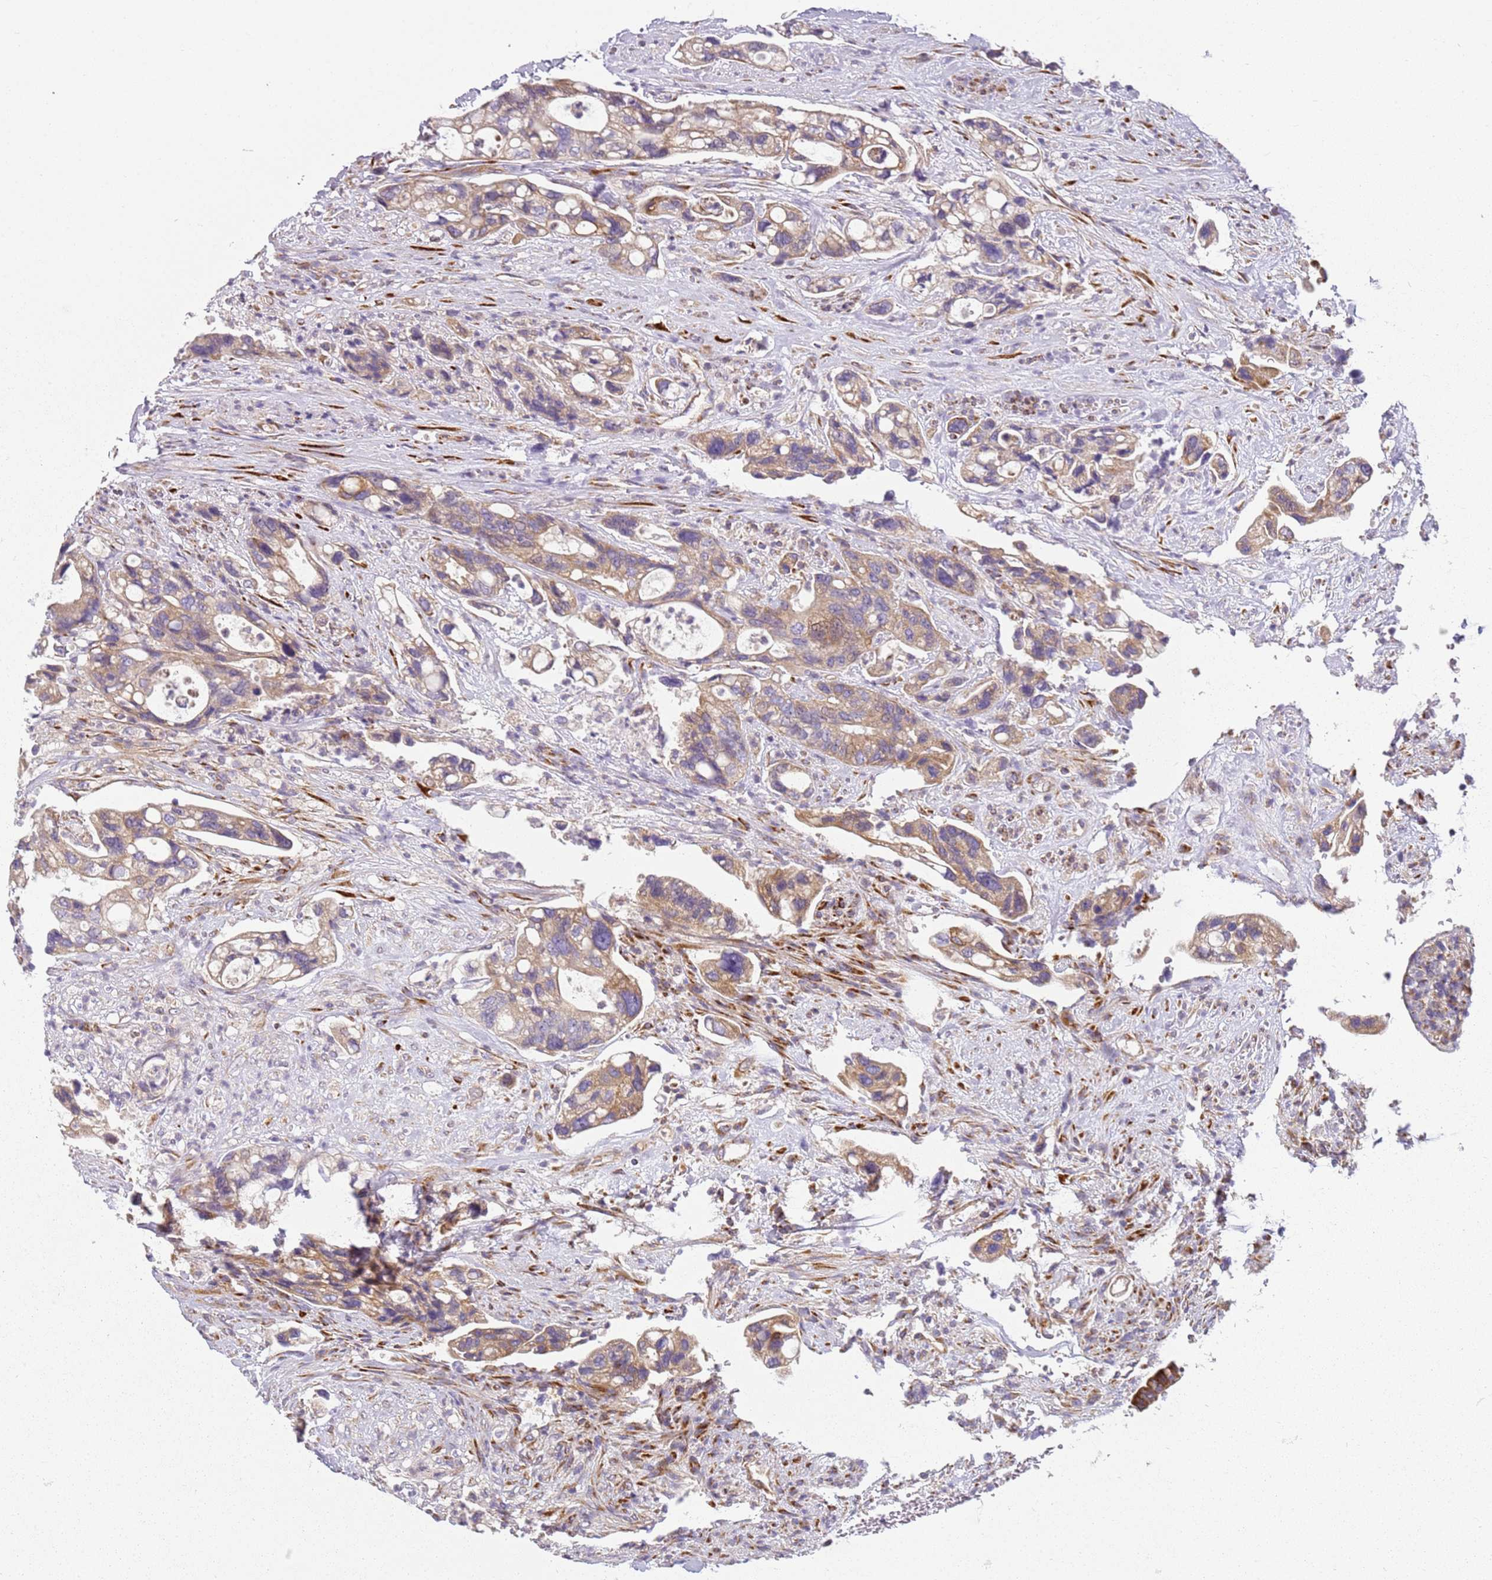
{"staining": {"intensity": "weak", "quantity": ">75%", "location": "cytoplasmic/membranous"}, "tissue": "colon", "cell_type": "Endothelial cells", "image_type": "normal", "snomed": [{"axis": "morphology", "description": "Normal tissue, NOS"}, {"axis": "topography", "description": "Colon"}], "caption": "The micrograph shows staining of normal colon, revealing weak cytoplasmic/membranous protein expression (brown color) within endothelial cells.", "gene": "TMEM200C", "patient": {"sex": "female", "age": 79}}